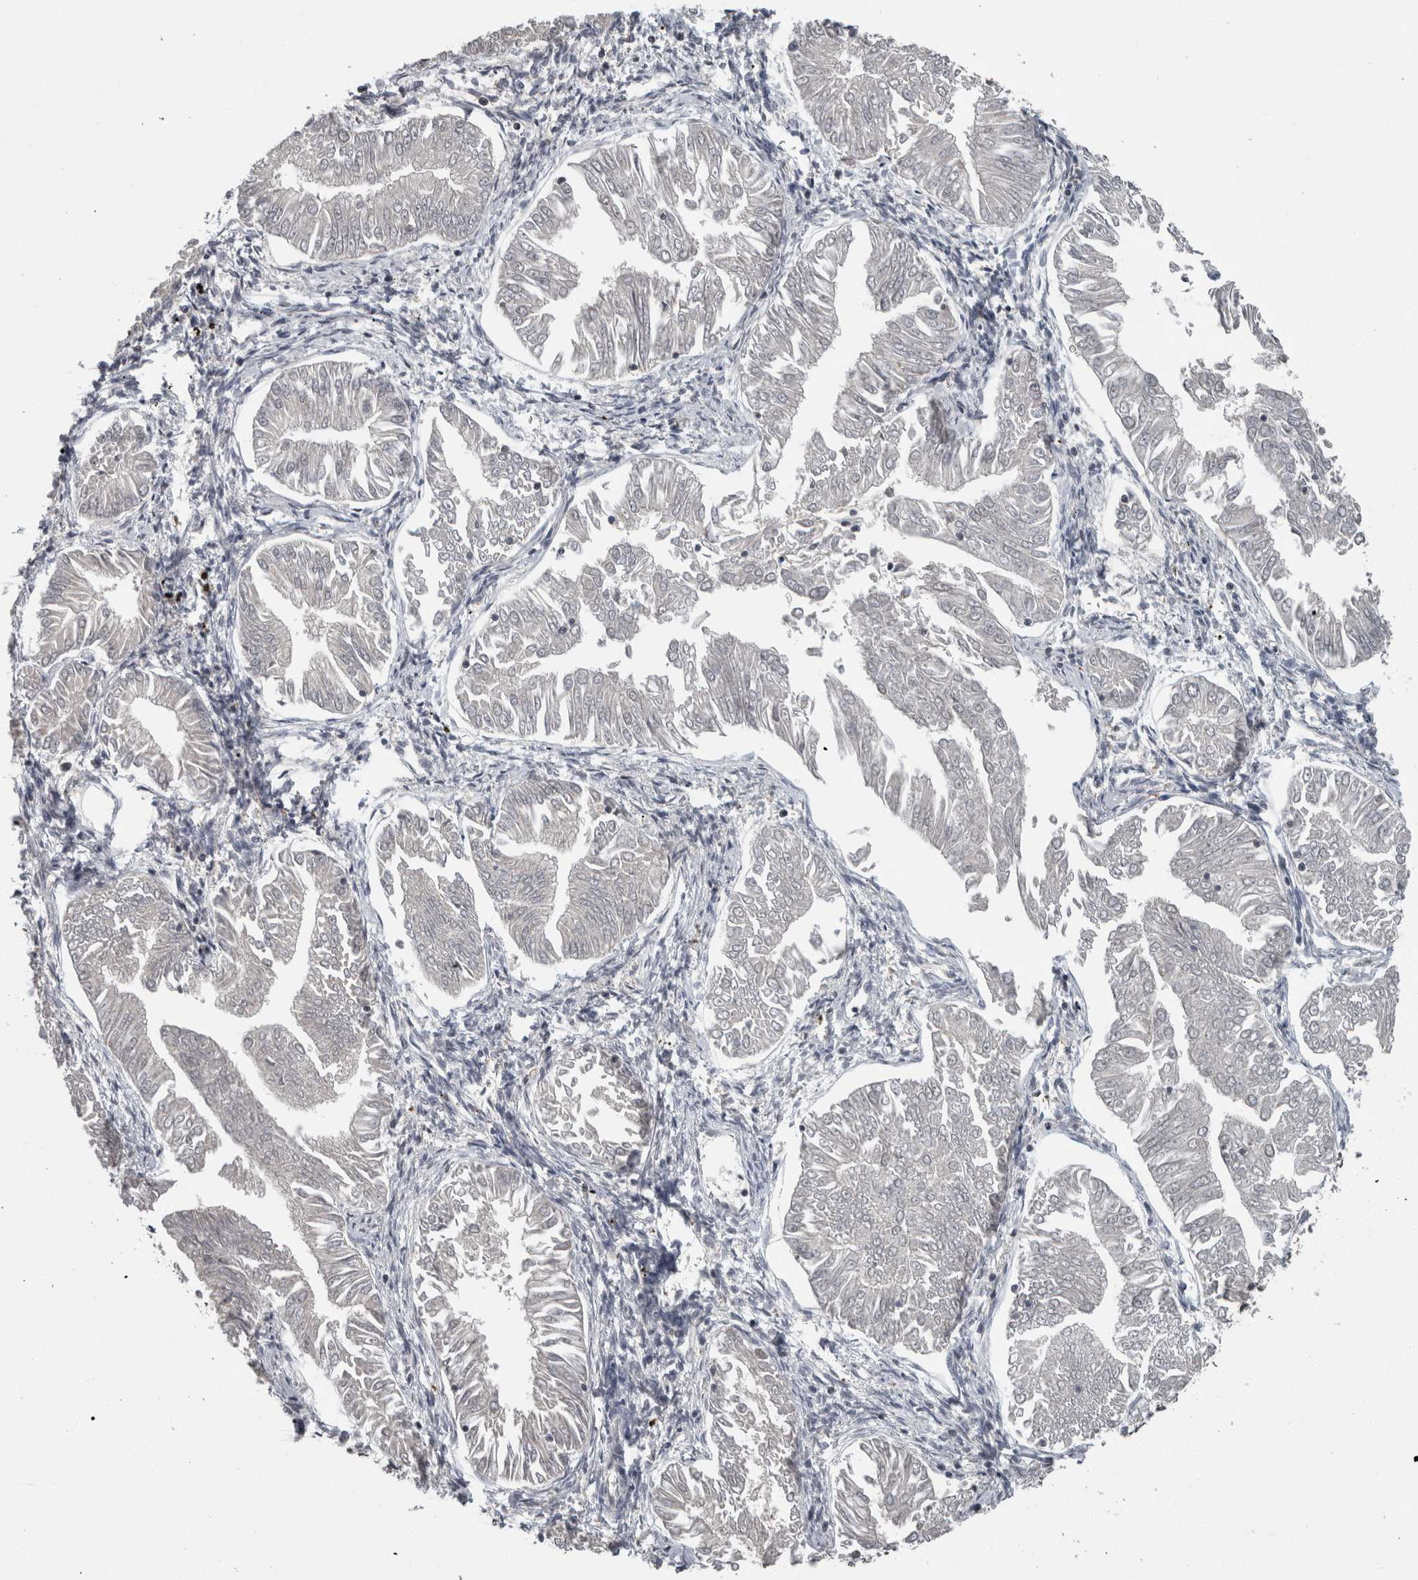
{"staining": {"intensity": "negative", "quantity": "none", "location": "none"}, "tissue": "endometrial cancer", "cell_type": "Tumor cells", "image_type": "cancer", "snomed": [{"axis": "morphology", "description": "Adenocarcinoma, NOS"}, {"axis": "topography", "description": "Endometrium"}], "caption": "Immunohistochemistry of human adenocarcinoma (endometrial) reveals no staining in tumor cells.", "gene": "MAFF", "patient": {"sex": "female", "age": 53}}